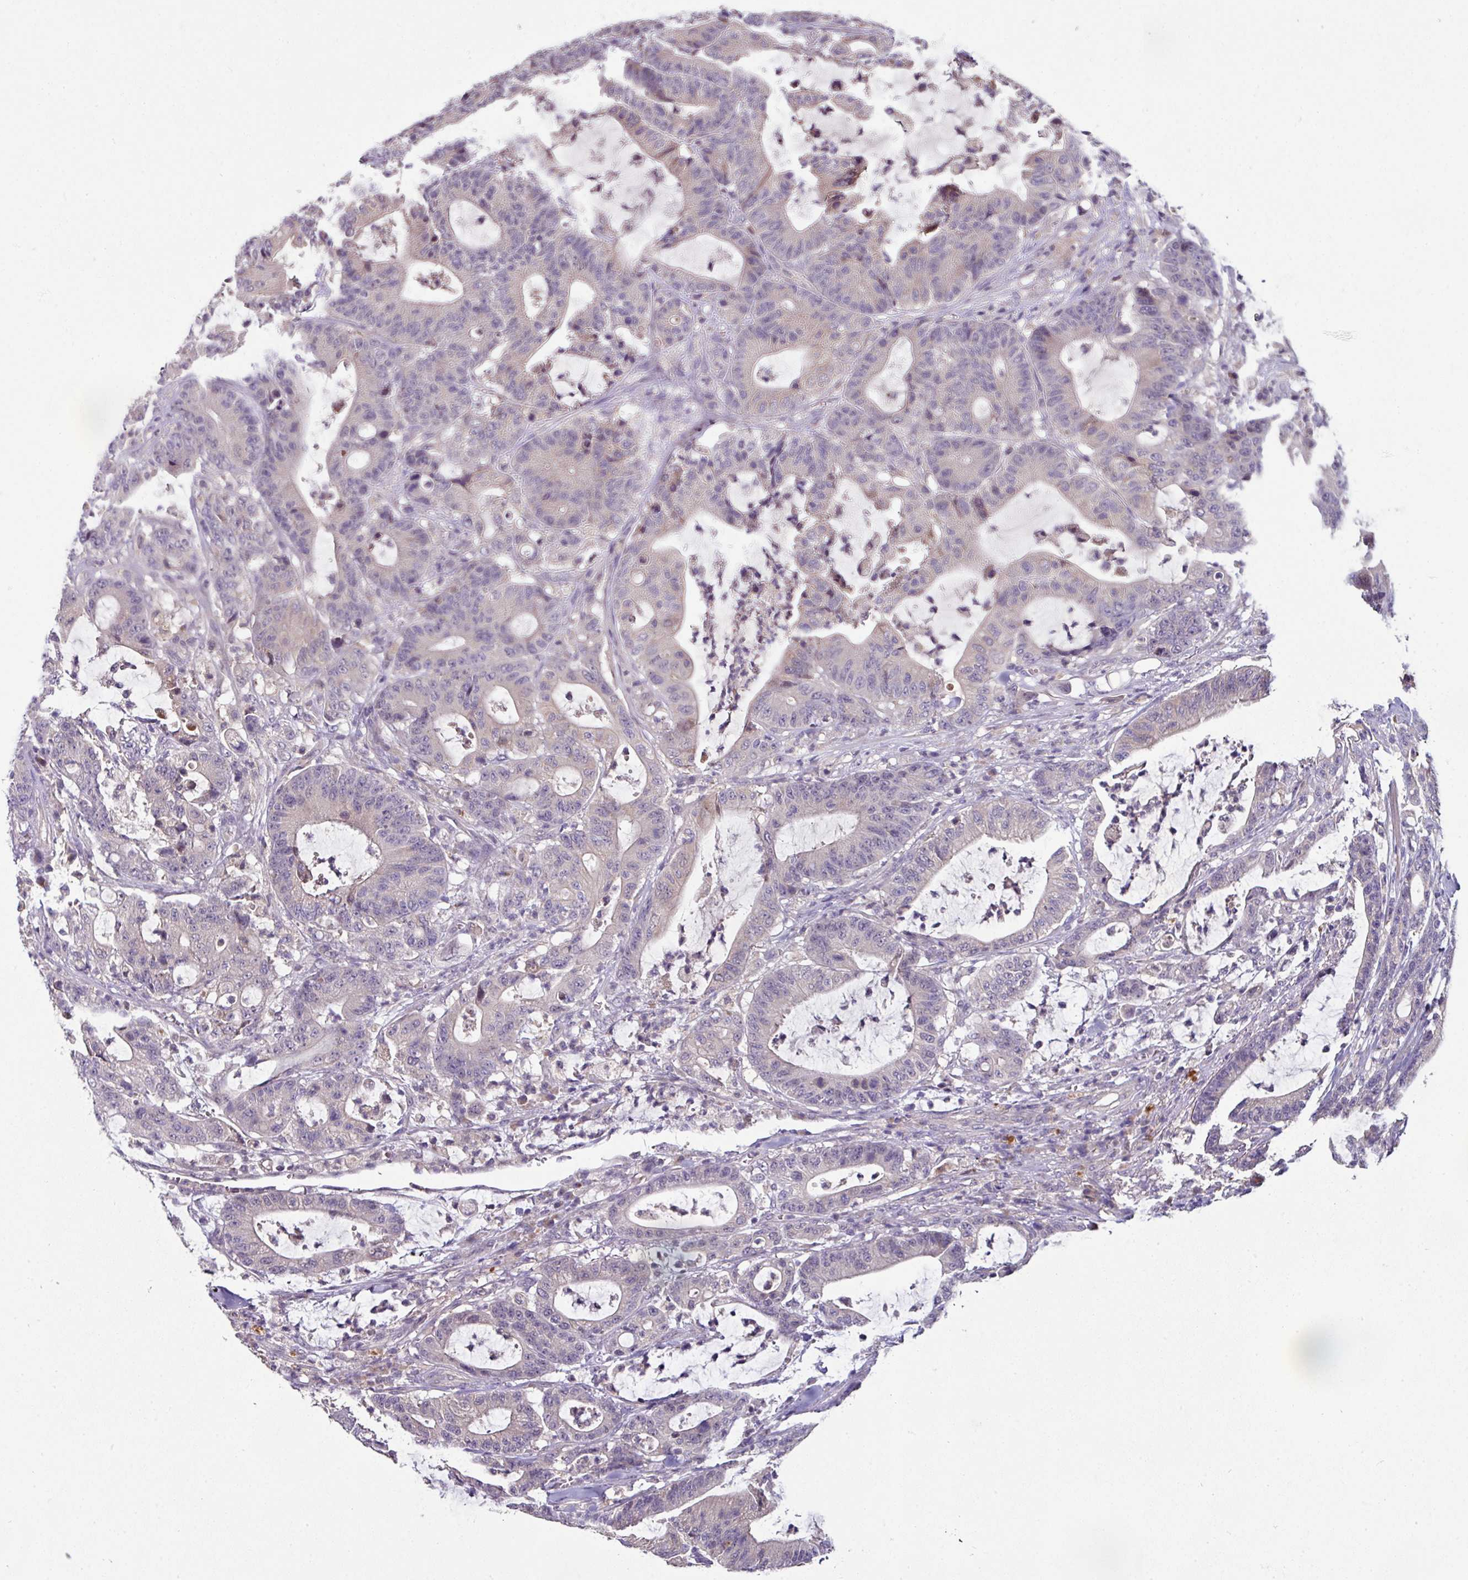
{"staining": {"intensity": "negative", "quantity": "none", "location": "none"}, "tissue": "colorectal cancer", "cell_type": "Tumor cells", "image_type": "cancer", "snomed": [{"axis": "morphology", "description": "Adenocarcinoma, NOS"}, {"axis": "topography", "description": "Colon"}], "caption": "Immunohistochemistry histopathology image of human colorectal adenocarcinoma stained for a protein (brown), which shows no positivity in tumor cells. (Stains: DAB (3,3'-diaminobenzidine) immunohistochemistry (IHC) with hematoxylin counter stain, Microscopy: brightfield microscopy at high magnification).", "gene": "AEBP2", "patient": {"sex": "female", "age": 84}}